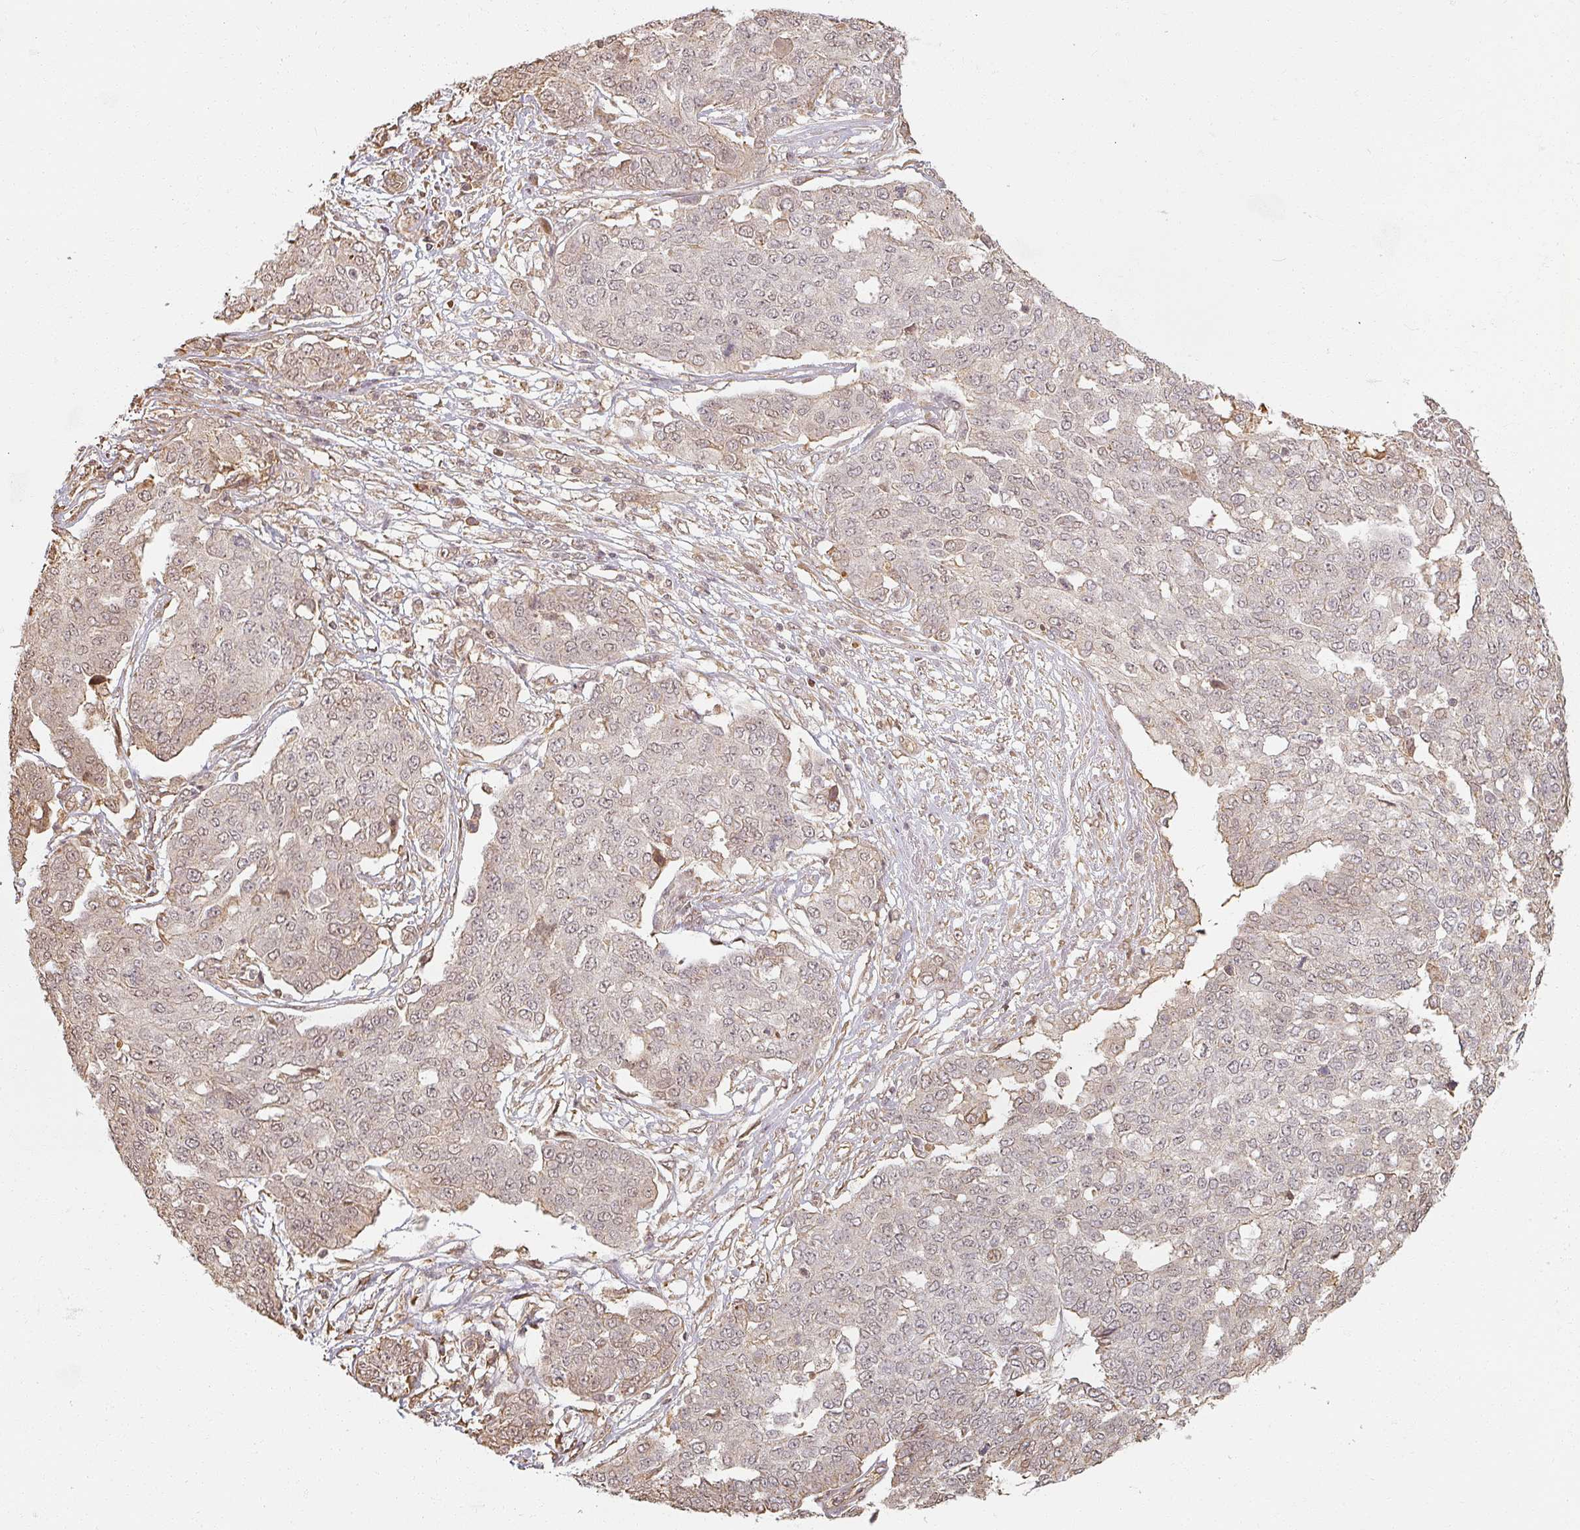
{"staining": {"intensity": "weak", "quantity": "25%-75%", "location": "cytoplasmic/membranous,nuclear"}, "tissue": "ovarian cancer", "cell_type": "Tumor cells", "image_type": "cancer", "snomed": [{"axis": "morphology", "description": "Cystadenocarcinoma, serous, NOS"}, {"axis": "topography", "description": "Soft tissue"}, {"axis": "topography", "description": "Ovary"}], "caption": "A brown stain highlights weak cytoplasmic/membranous and nuclear expression of a protein in human ovarian cancer tumor cells.", "gene": "MED19", "patient": {"sex": "female", "age": 57}}